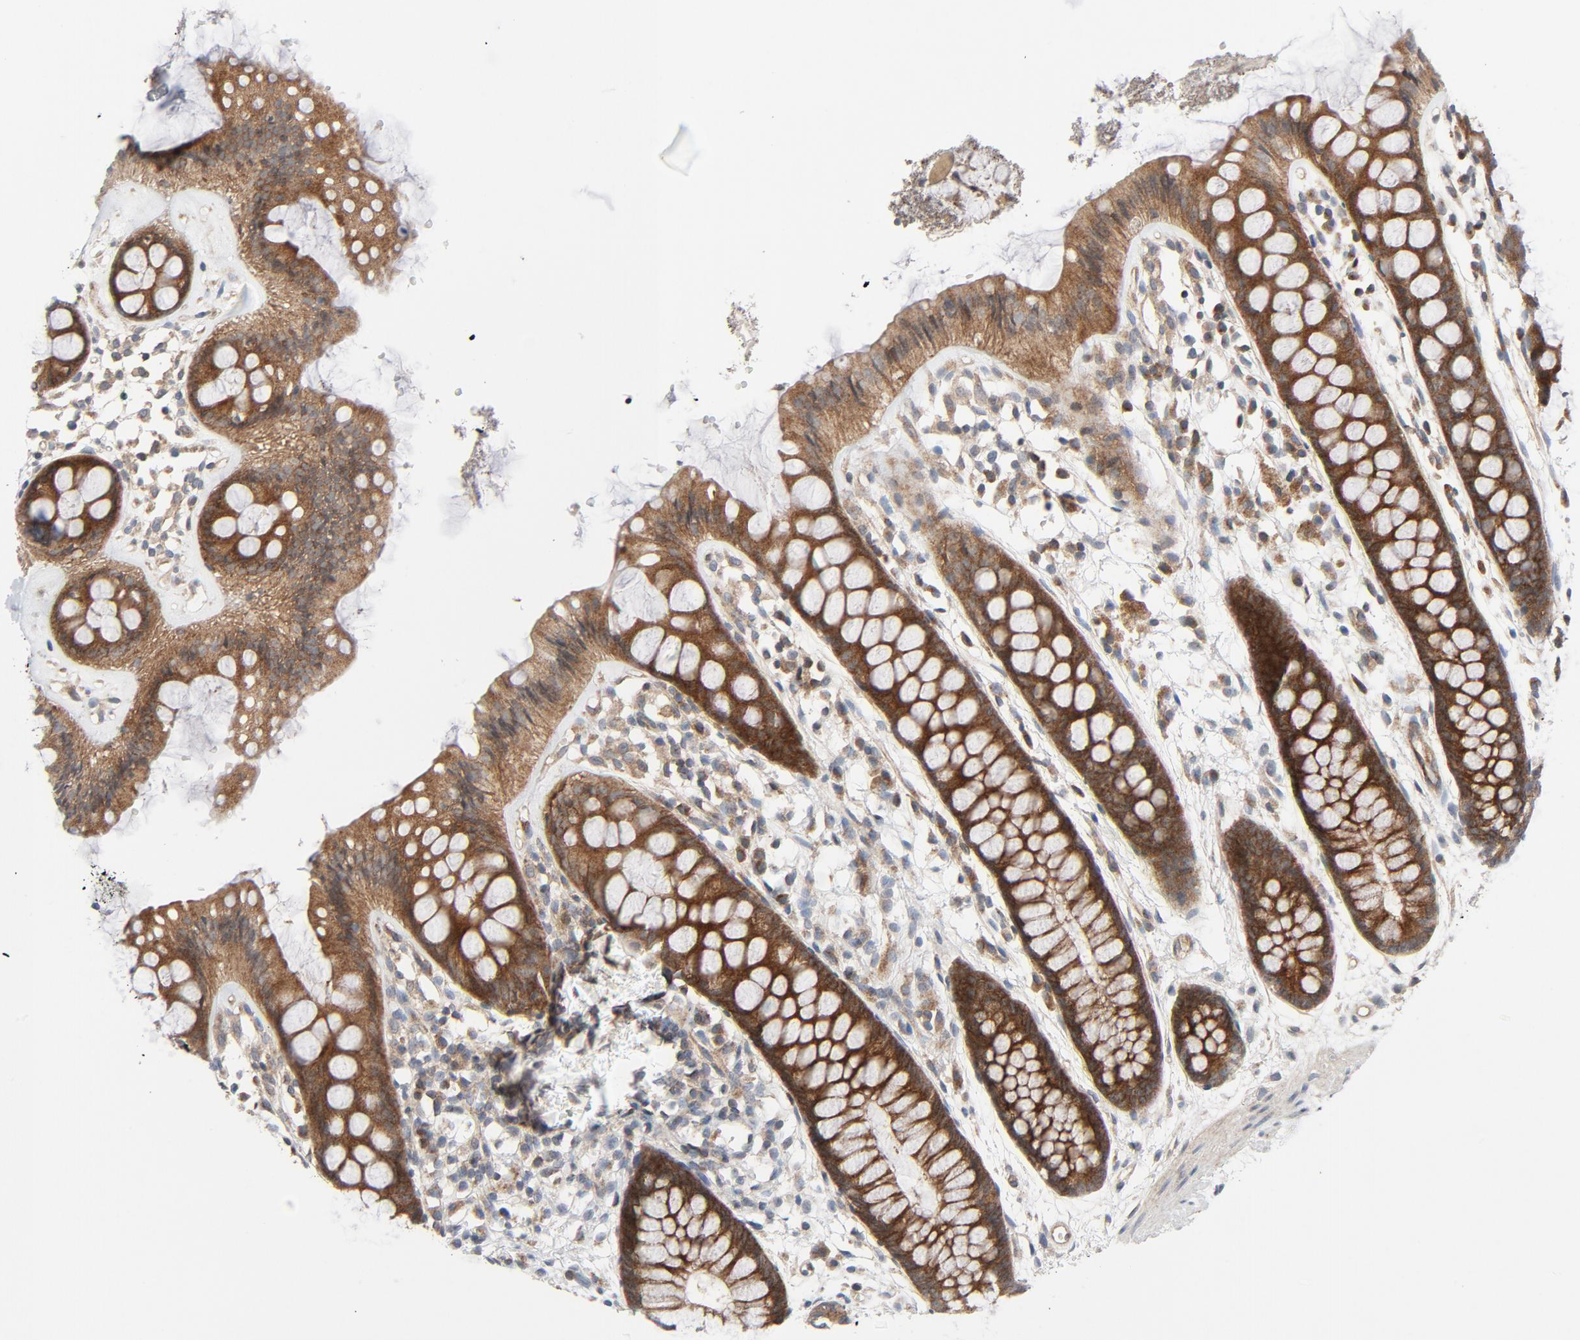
{"staining": {"intensity": "strong", "quantity": ">75%", "location": "cytoplasmic/membranous"}, "tissue": "rectum", "cell_type": "Glandular cells", "image_type": "normal", "snomed": [{"axis": "morphology", "description": "Normal tissue, NOS"}, {"axis": "topography", "description": "Rectum"}], "caption": "Immunohistochemical staining of benign rectum displays >75% levels of strong cytoplasmic/membranous protein expression in about >75% of glandular cells.", "gene": "TSG101", "patient": {"sex": "female", "age": 66}}